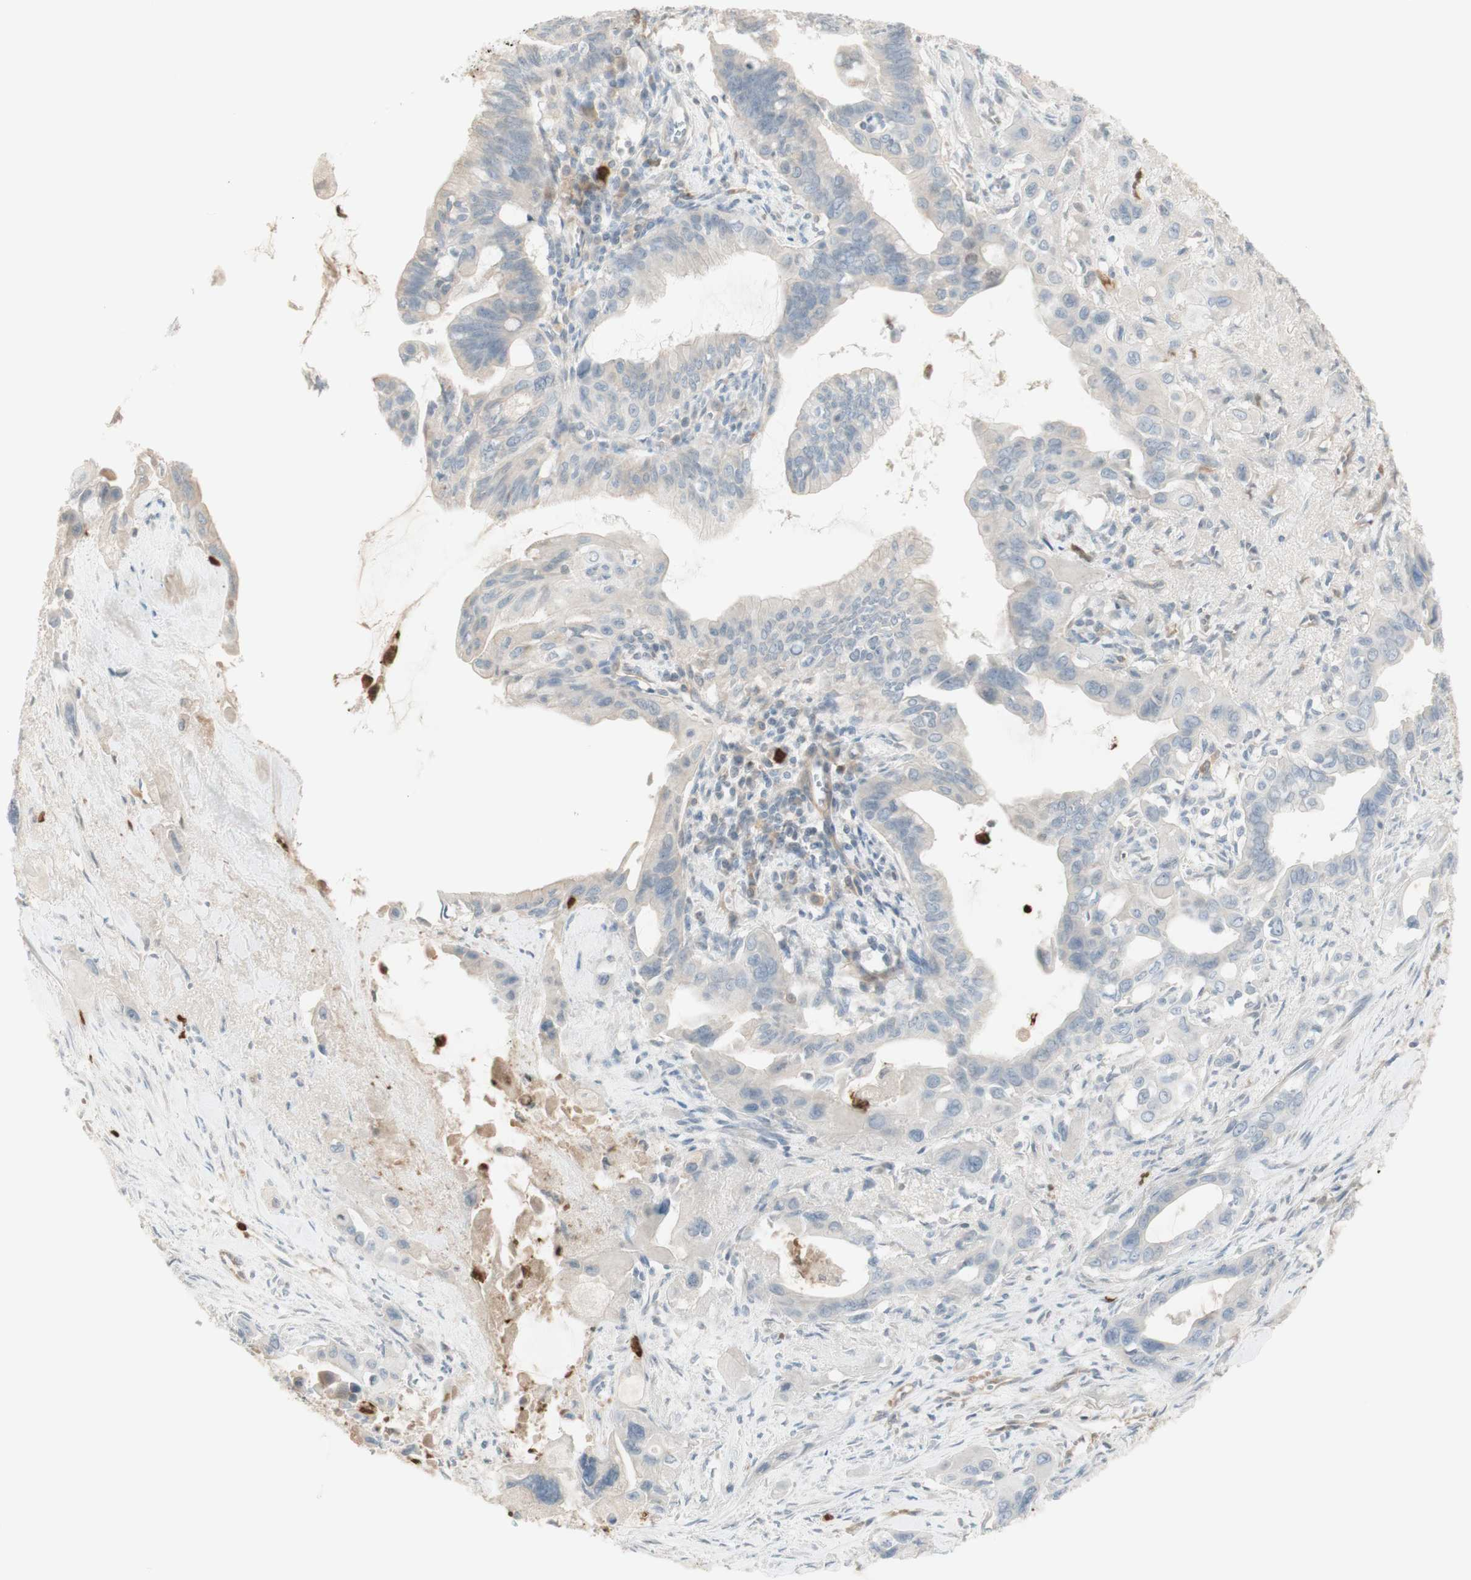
{"staining": {"intensity": "negative", "quantity": "none", "location": "none"}, "tissue": "pancreatic cancer", "cell_type": "Tumor cells", "image_type": "cancer", "snomed": [{"axis": "morphology", "description": "Adenocarcinoma, NOS"}, {"axis": "topography", "description": "Pancreas"}], "caption": "The immunohistochemistry (IHC) histopathology image has no significant positivity in tumor cells of pancreatic cancer (adenocarcinoma) tissue. (Brightfield microscopy of DAB immunohistochemistry at high magnification).", "gene": "NID1", "patient": {"sex": "male", "age": 73}}